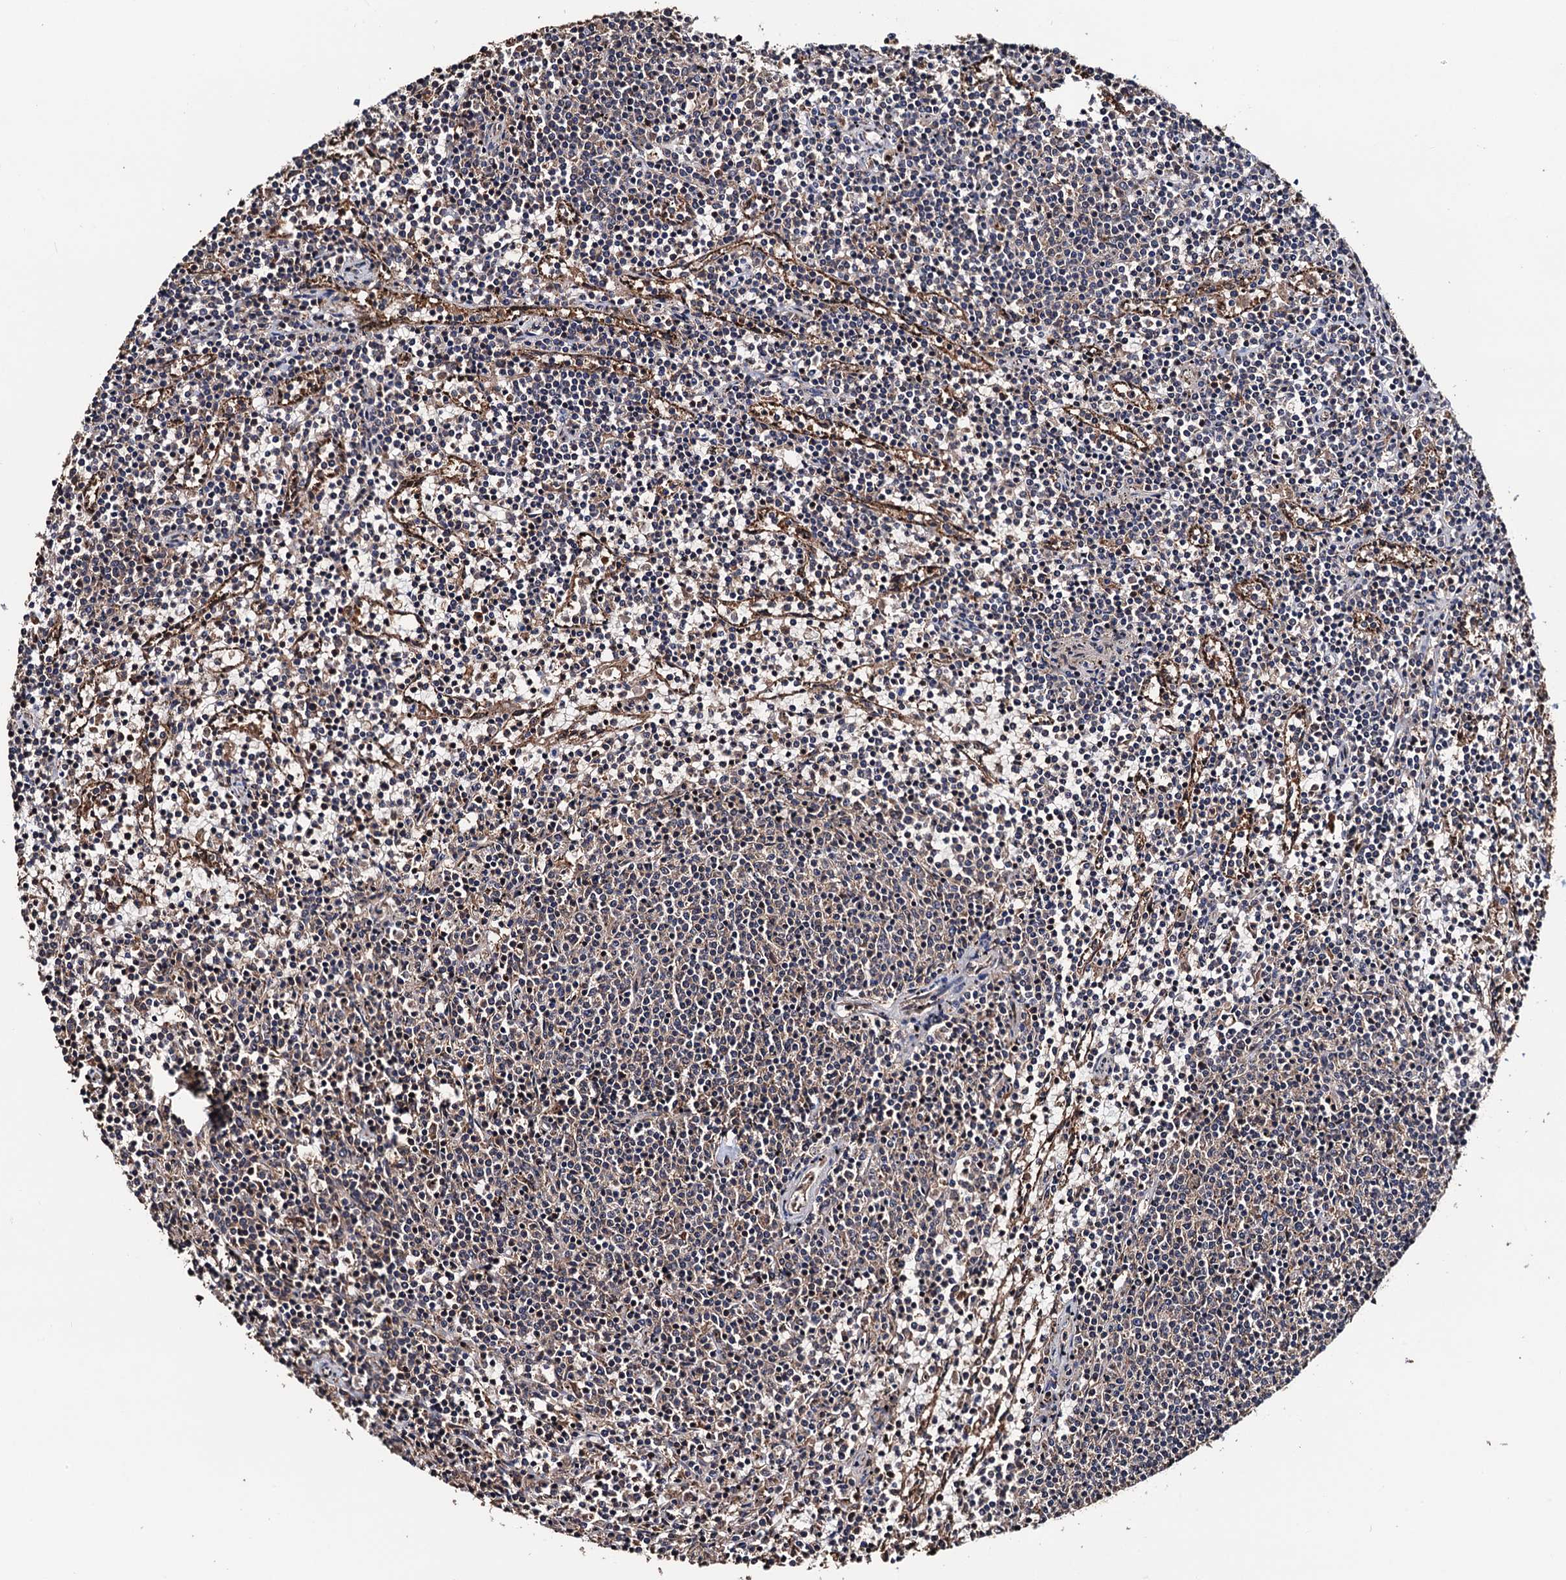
{"staining": {"intensity": "weak", "quantity": "25%-75%", "location": "cytoplasmic/membranous"}, "tissue": "lymphoma", "cell_type": "Tumor cells", "image_type": "cancer", "snomed": [{"axis": "morphology", "description": "Malignant lymphoma, non-Hodgkin's type, Low grade"}, {"axis": "topography", "description": "Spleen"}], "caption": "High-power microscopy captured an IHC histopathology image of malignant lymphoma, non-Hodgkin's type (low-grade), revealing weak cytoplasmic/membranous positivity in approximately 25%-75% of tumor cells.", "gene": "RGS11", "patient": {"sex": "female", "age": 50}}